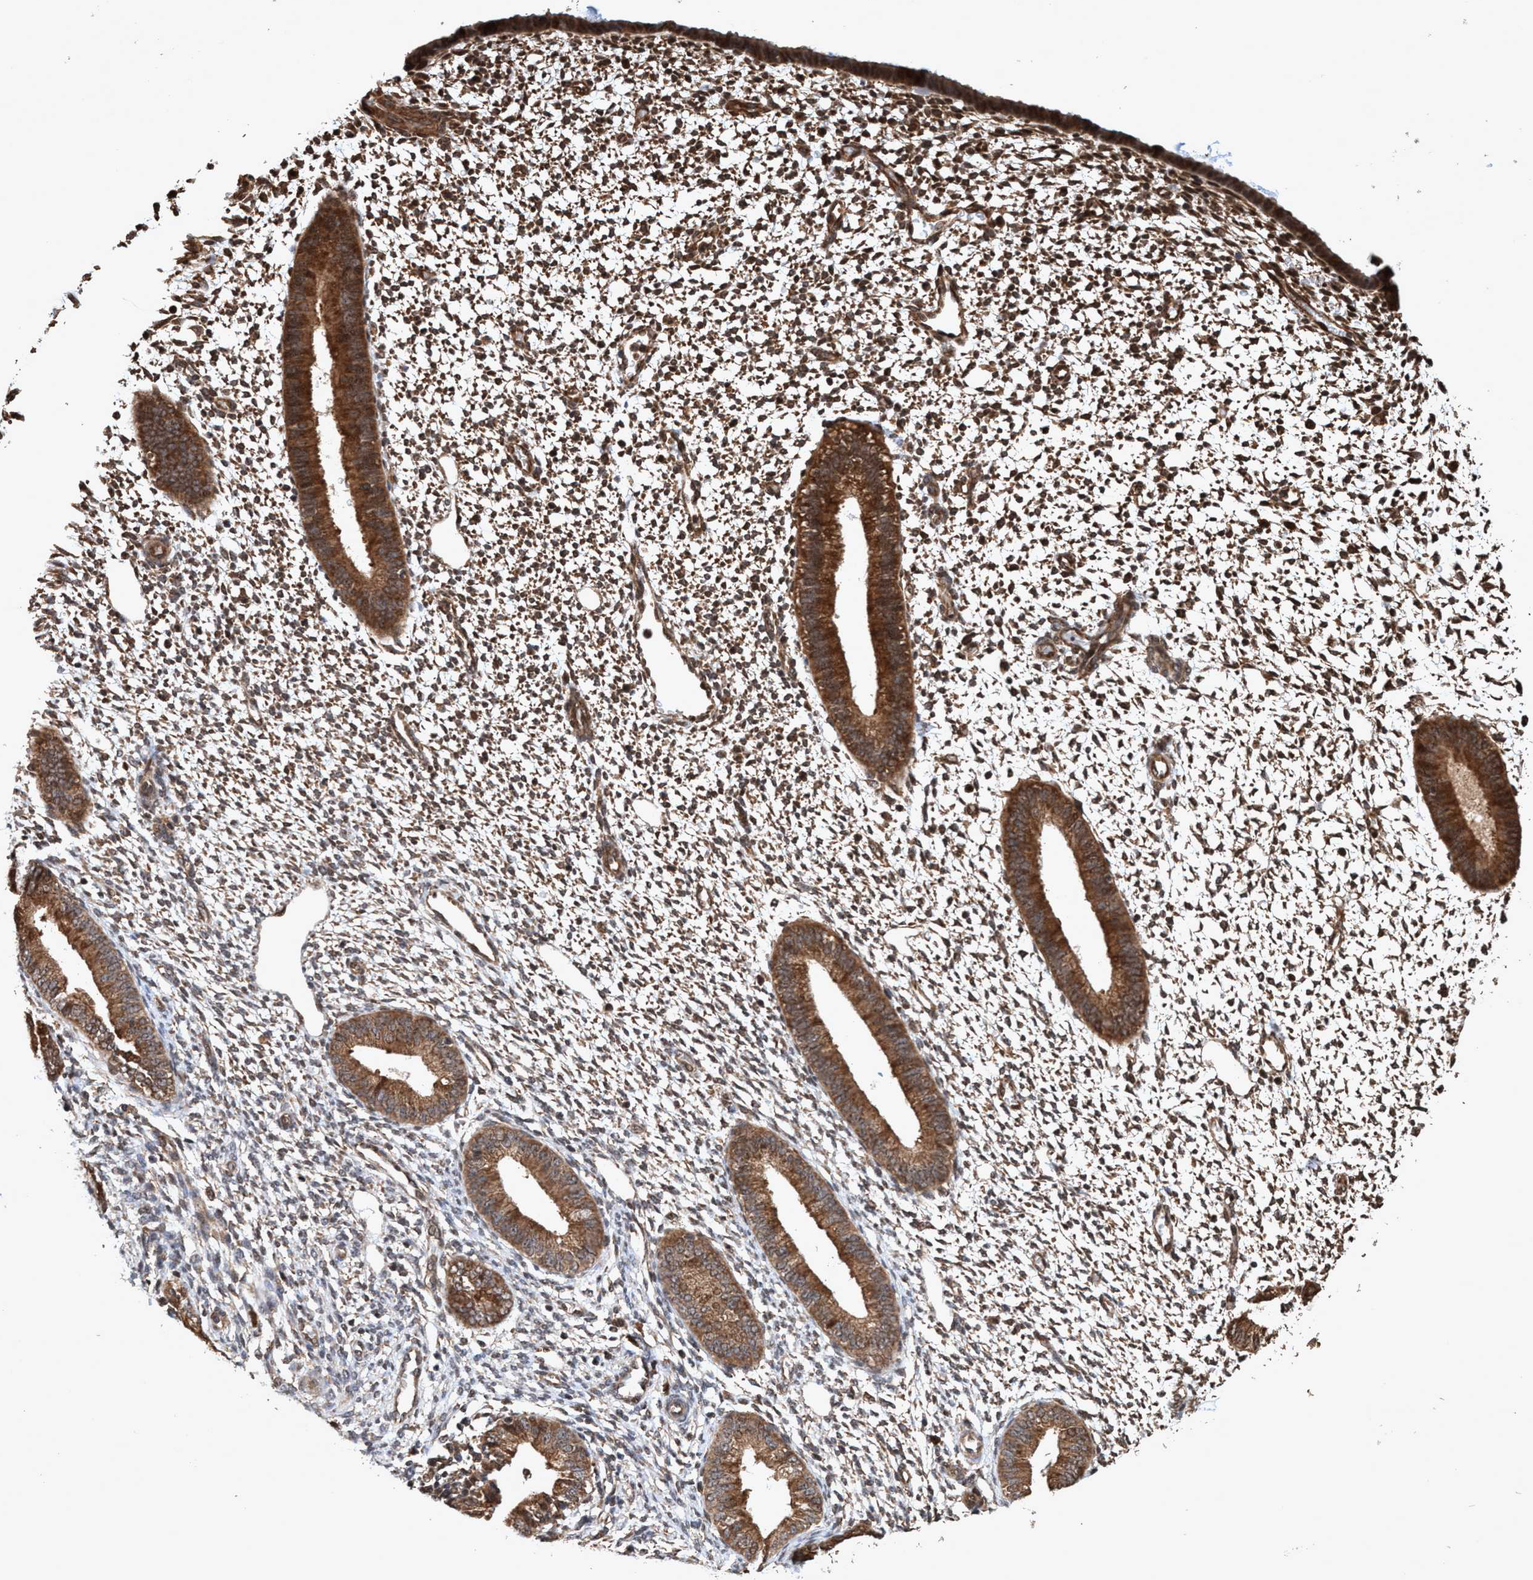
{"staining": {"intensity": "moderate", "quantity": ">75%", "location": "cytoplasmic/membranous"}, "tissue": "endometrium", "cell_type": "Cells in endometrial stroma", "image_type": "normal", "snomed": [{"axis": "morphology", "description": "Normal tissue, NOS"}, {"axis": "topography", "description": "Endometrium"}], "caption": "An IHC micrograph of normal tissue is shown. Protein staining in brown shows moderate cytoplasmic/membranous positivity in endometrium within cells in endometrial stroma. (brown staining indicates protein expression, while blue staining denotes nuclei).", "gene": "TRPC7", "patient": {"sex": "female", "age": 46}}